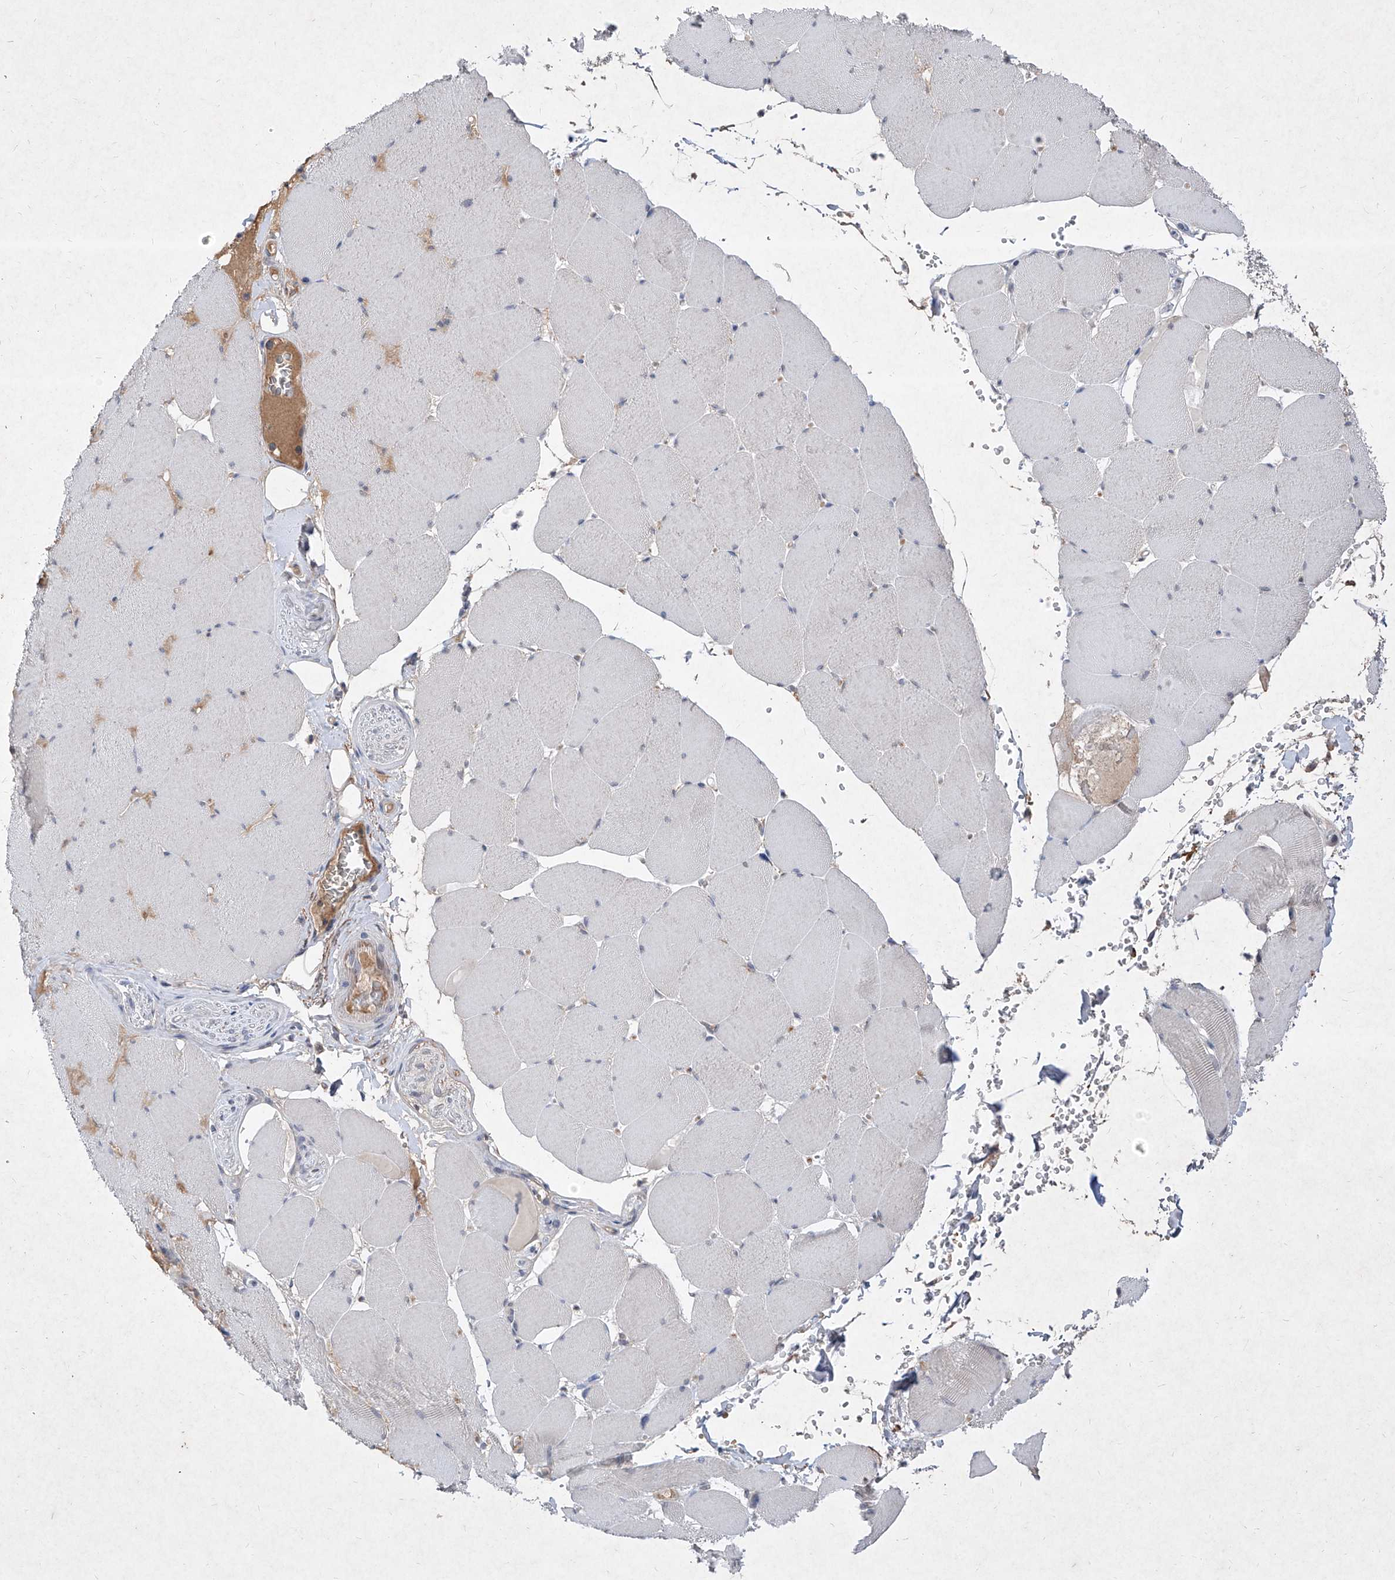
{"staining": {"intensity": "negative", "quantity": "none", "location": "none"}, "tissue": "skeletal muscle", "cell_type": "Myocytes", "image_type": "normal", "snomed": [{"axis": "morphology", "description": "Normal tissue, NOS"}, {"axis": "topography", "description": "Skeletal muscle"}, {"axis": "topography", "description": "Head-Neck"}], "caption": "The IHC photomicrograph has no significant positivity in myocytes of skeletal muscle. Nuclei are stained in blue.", "gene": "C4A", "patient": {"sex": "male", "age": 66}}